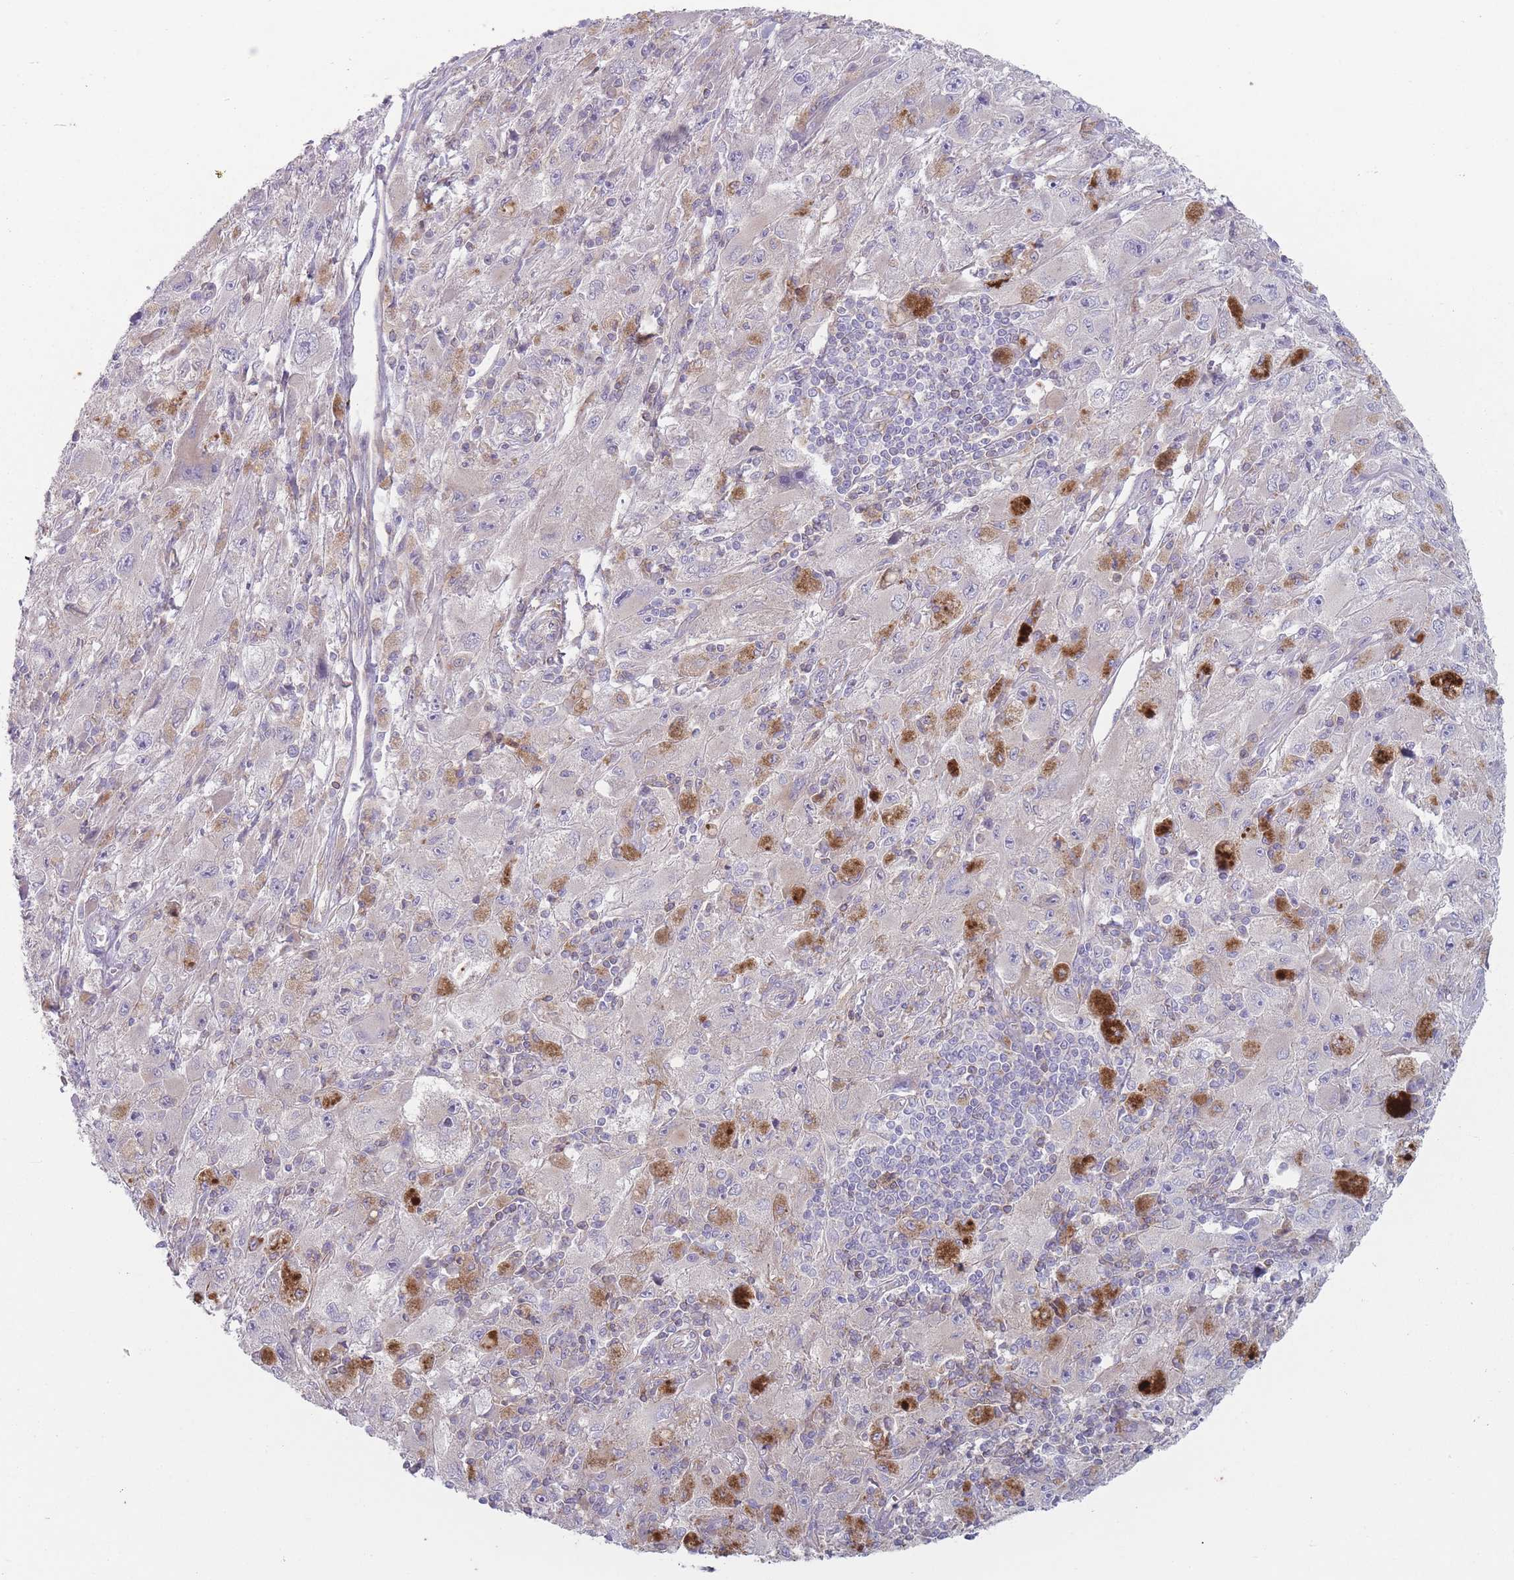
{"staining": {"intensity": "negative", "quantity": "none", "location": "none"}, "tissue": "melanoma", "cell_type": "Tumor cells", "image_type": "cancer", "snomed": [{"axis": "morphology", "description": "Malignant melanoma, Metastatic site"}, {"axis": "topography", "description": "Skin"}], "caption": "Melanoma stained for a protein using immunohistochemistry displays no positivity tumor cells.", "gene": "HSBP1L1", "patient": {"sex": "male", "age": 53}}